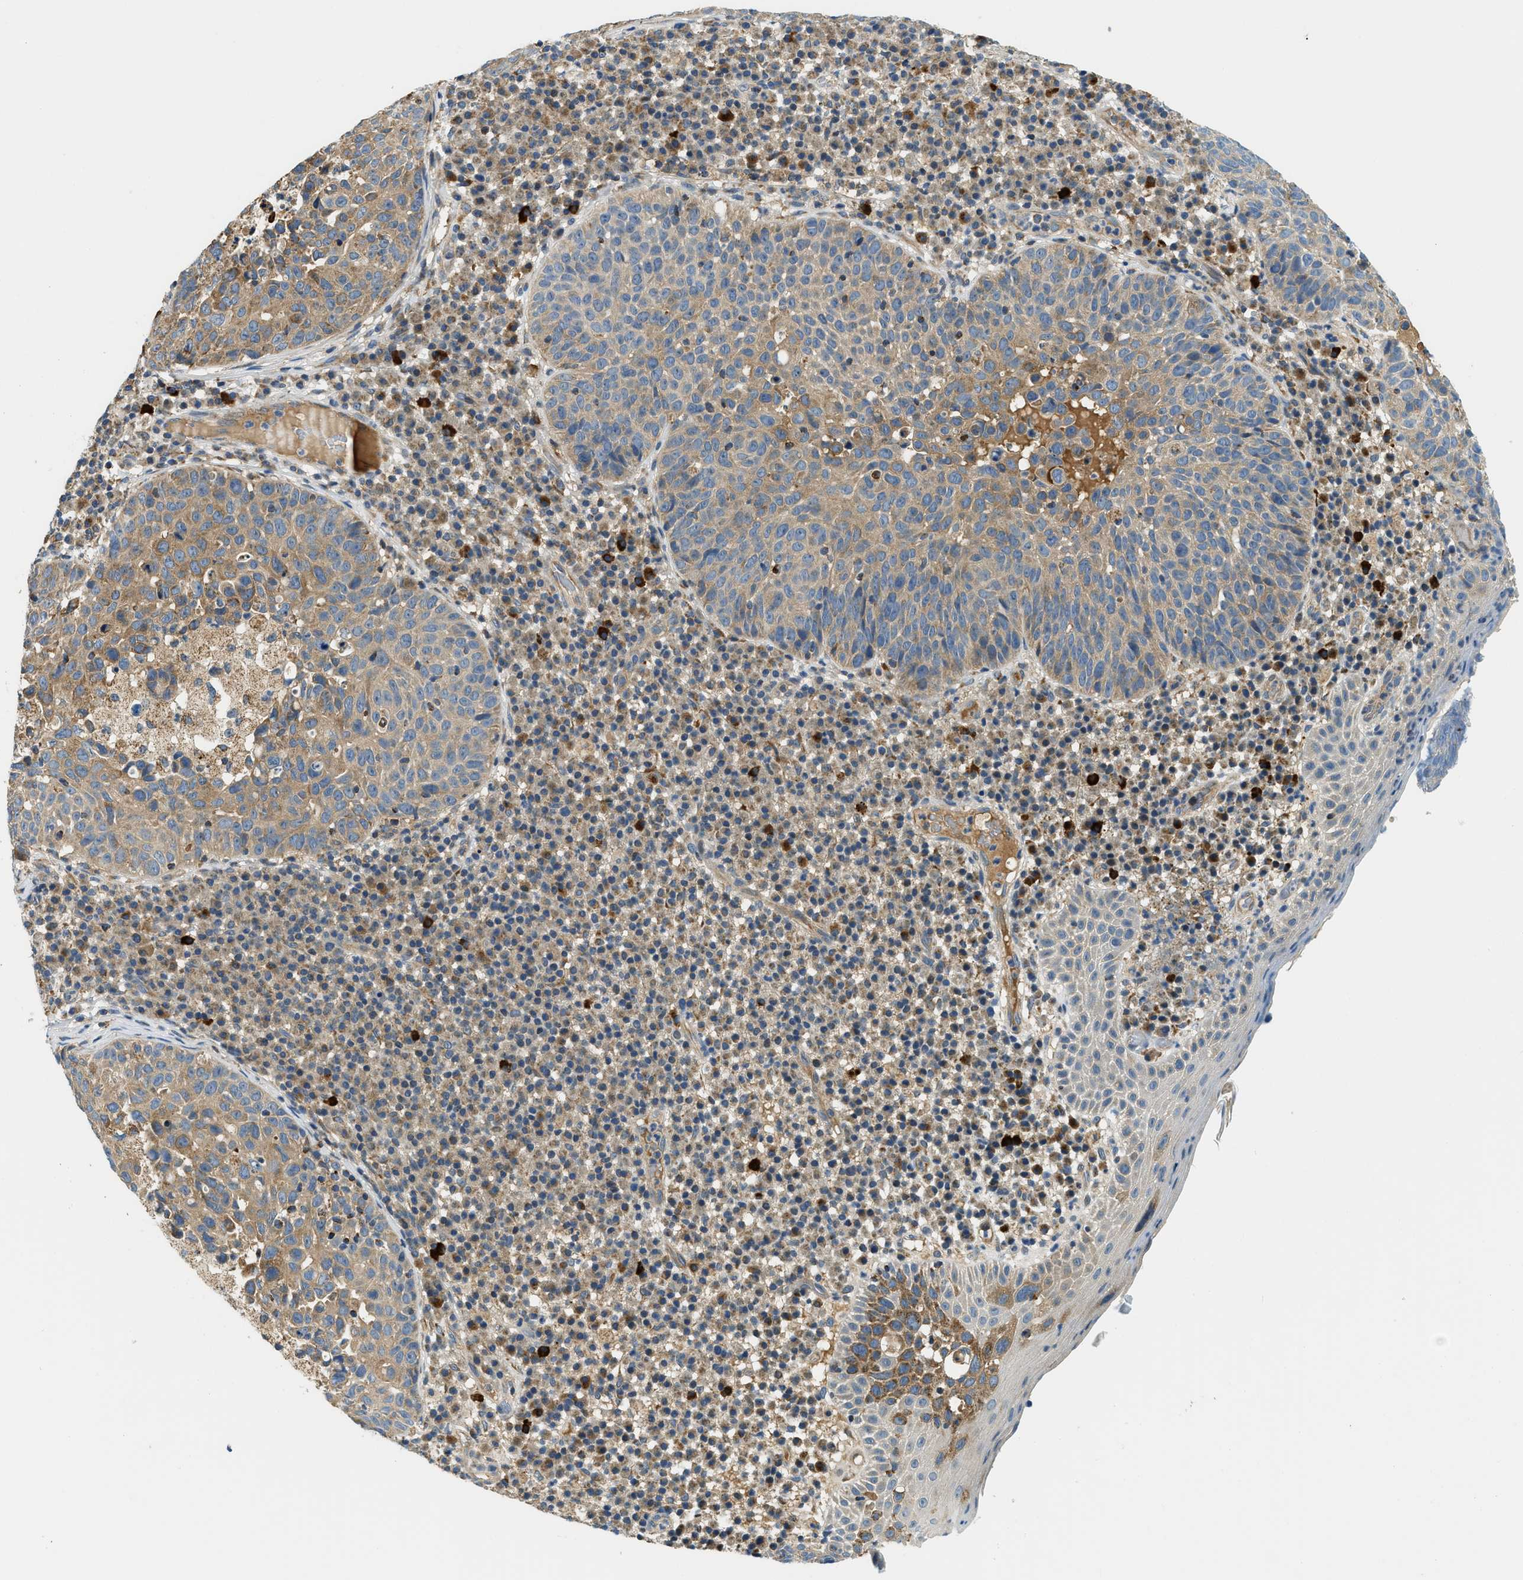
{"staining": {"intensity": "weak", "quantity": "25%-75%", "location": "cytoplasmic/membranous"}, "tissue": "skin cancer", "cell_type": "Tumor cells", "image_type": "cancer", "snomed": [{"axis": "morphology", "description": "Squamous cell carcinoma in situ, NOS"}, {"axis": "morphology", "description": "Squamous cell carcinoma, NOS"}, {"axis": "topography", "description": "Skin"}], "caption": "A histopathology image showing weak cytoplasmic/membranous positivity in about 25%-75% of tumor cells in skin squamous cell carcinoma in situ, as visualized by brown immunohistochemical staining.", "gene": "KCNK1", "patient": {"sex": "male", "age": 93}}